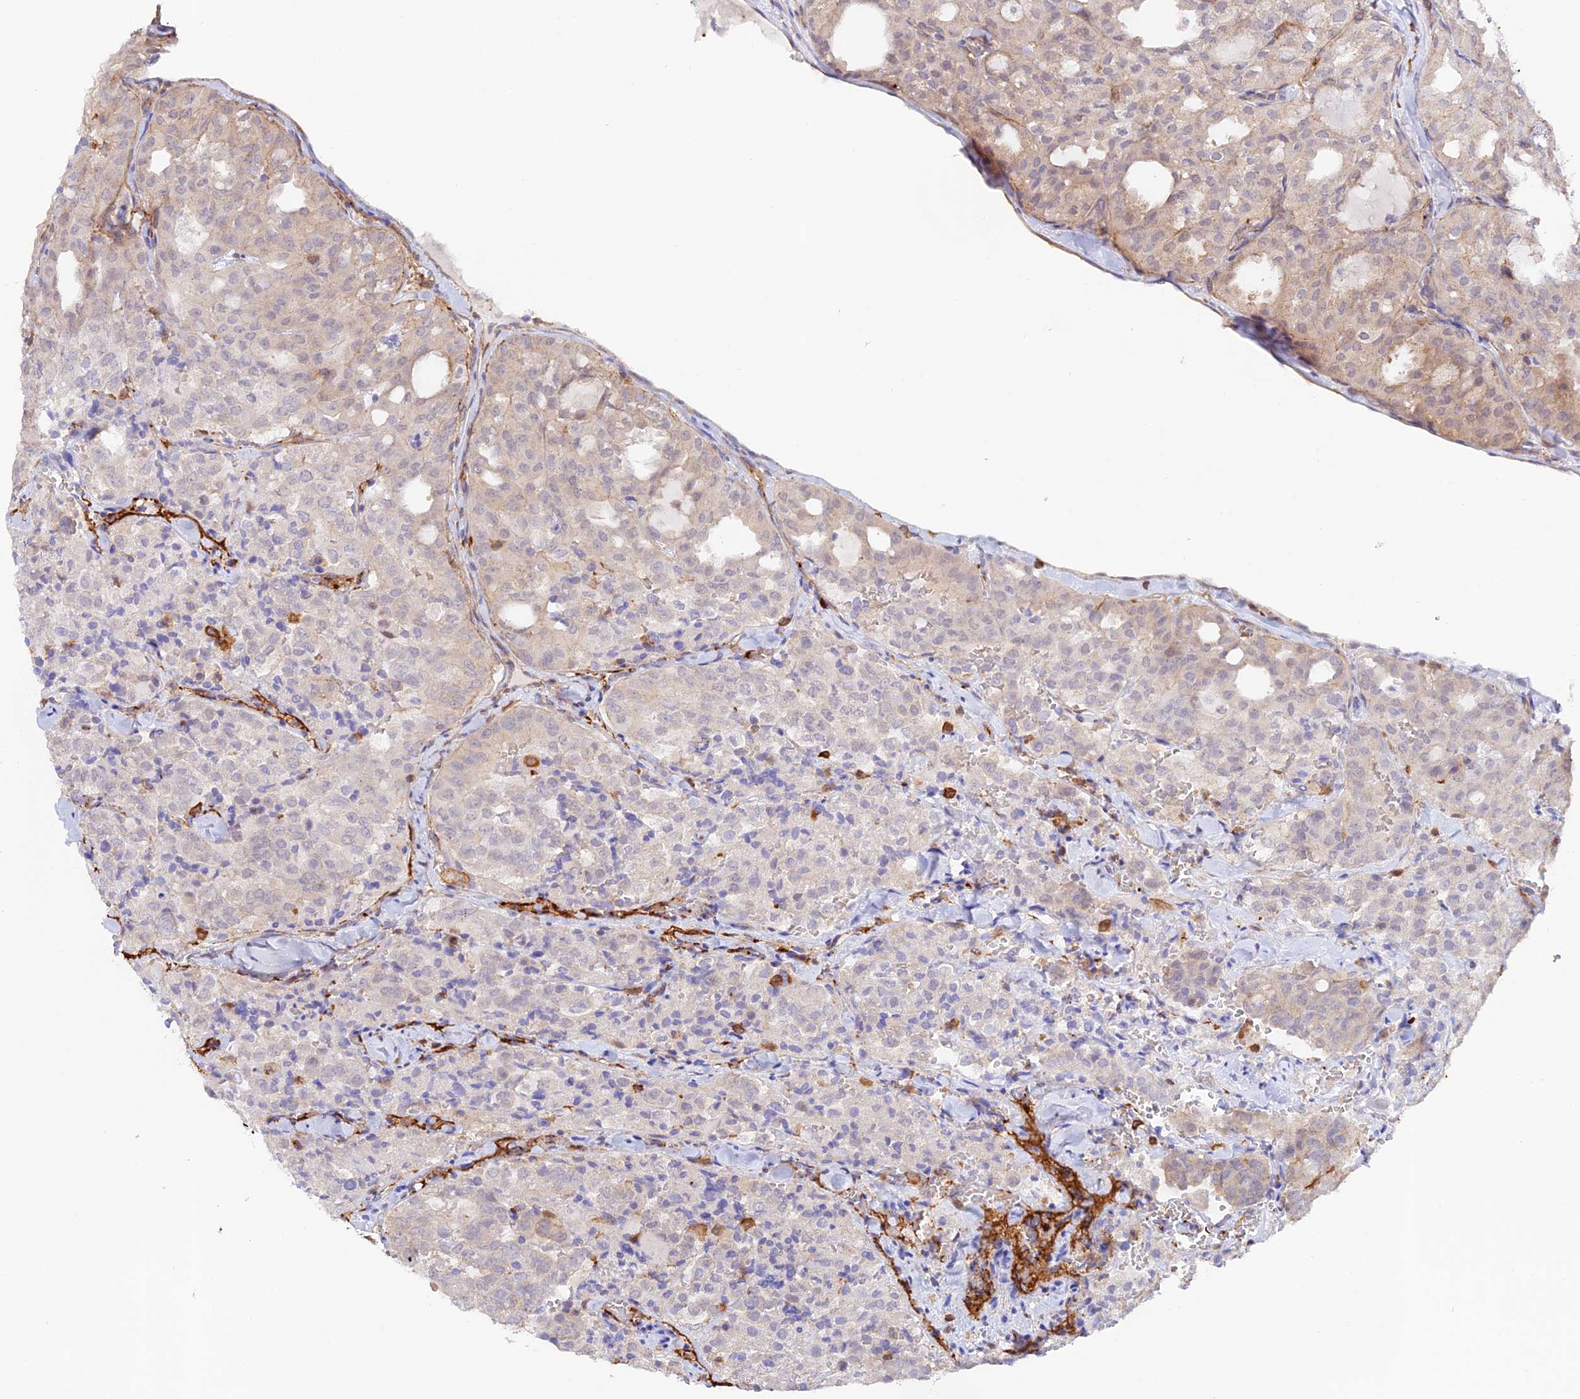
{"staining": {"intensity": "weak", "quantity": "<25%", "location": "cytoplasmic/membranous"}, "tissue": "thyroid cancer", "cell_type": "Tumor cells", "image_type": "cancer", "snomed": [{"axis": "morphology", "description": "Follicular adenoma carcinoma, NOS"}, {"axis": "topography", "description": "Thyroid gland"}], "caption": "Thyroid cancer was stained to show a protein in brown. There is no significant expression in tumor cells.", "gene": "DENND1C", "patient": {"sex": "male", "age": 75}}